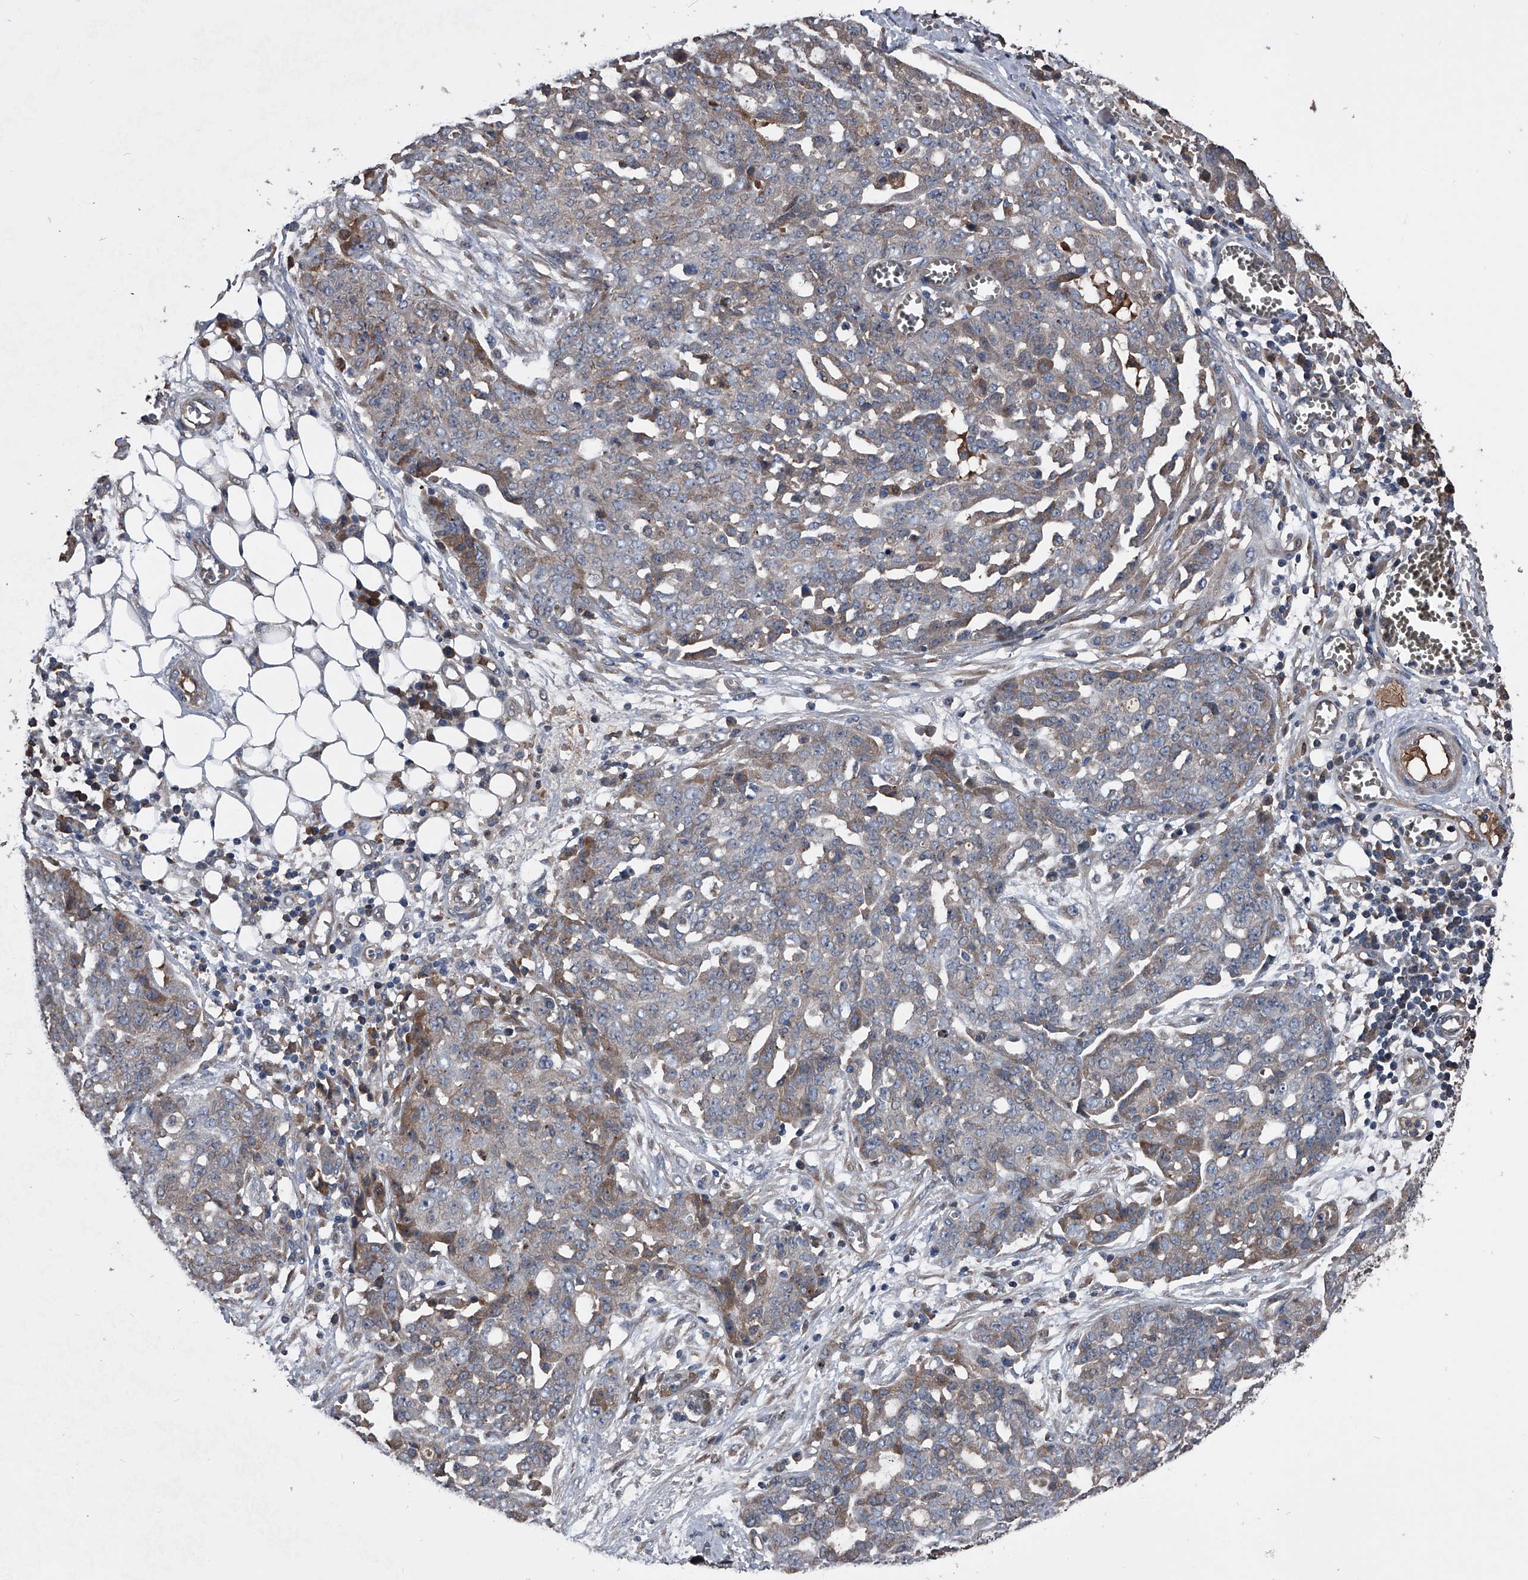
{"staining": {"intensity": "moderate", "quantity": "<25%", "location": "cytoplasmic/membranous"}, "tissue": "ovarian cancer", "cell_type": "Tumor cells", "image_type": "cancer", "snomed": [{"axis": "morphology", "description": "Cystadenocarcinoma, serous, NOS"}, {"axis": "topography", "description": "Soft tissue"}, {"axis": "topography", "description": "Ovary"}], "caption": "Human serous cystadenocarcinoma (ovarian) stained with a protein marker demonstrates moderate staining in tumor cells.", "gene": "KIF13A", "patient": {"sex": "female", "age": 57}}